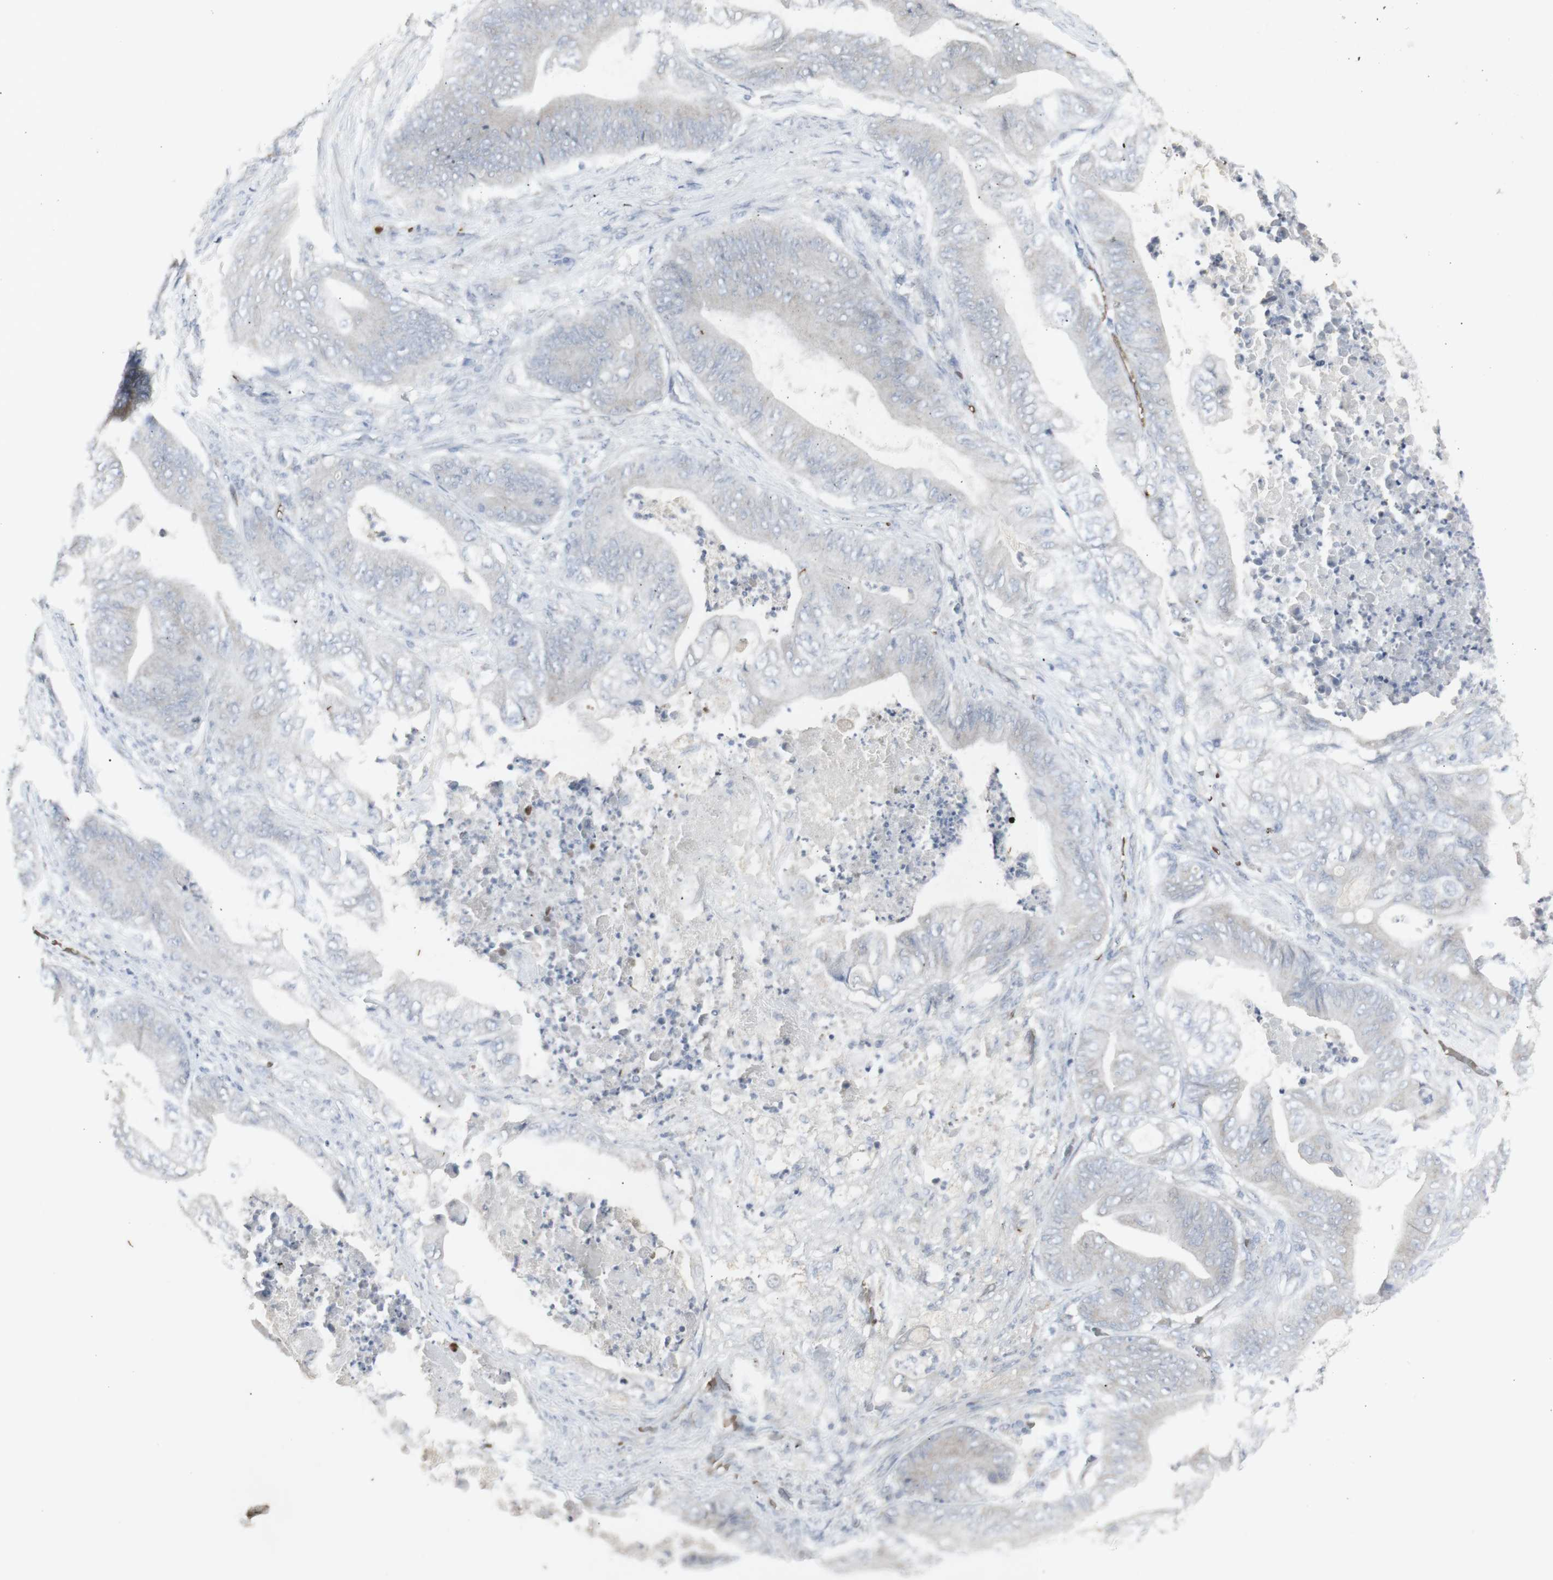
{"staining": {"intensity": "negative", "quantity": "none", "location": "none"}, "tissue": "stomach cancer", "cell_type": "Tumor cells", "image_type": "cancer", "snomed": [{"axis": "morphology", "description": "Adenocarcinoma, NOS"}, {"axis": "topography", "description": "Stomach"}], "caption": "A micrograph of human stomach cancer (adenocarcinoma) is negative for staining in tumor cells.", "gene": "INS", "patient": {"sex": "female", "age": 73}}